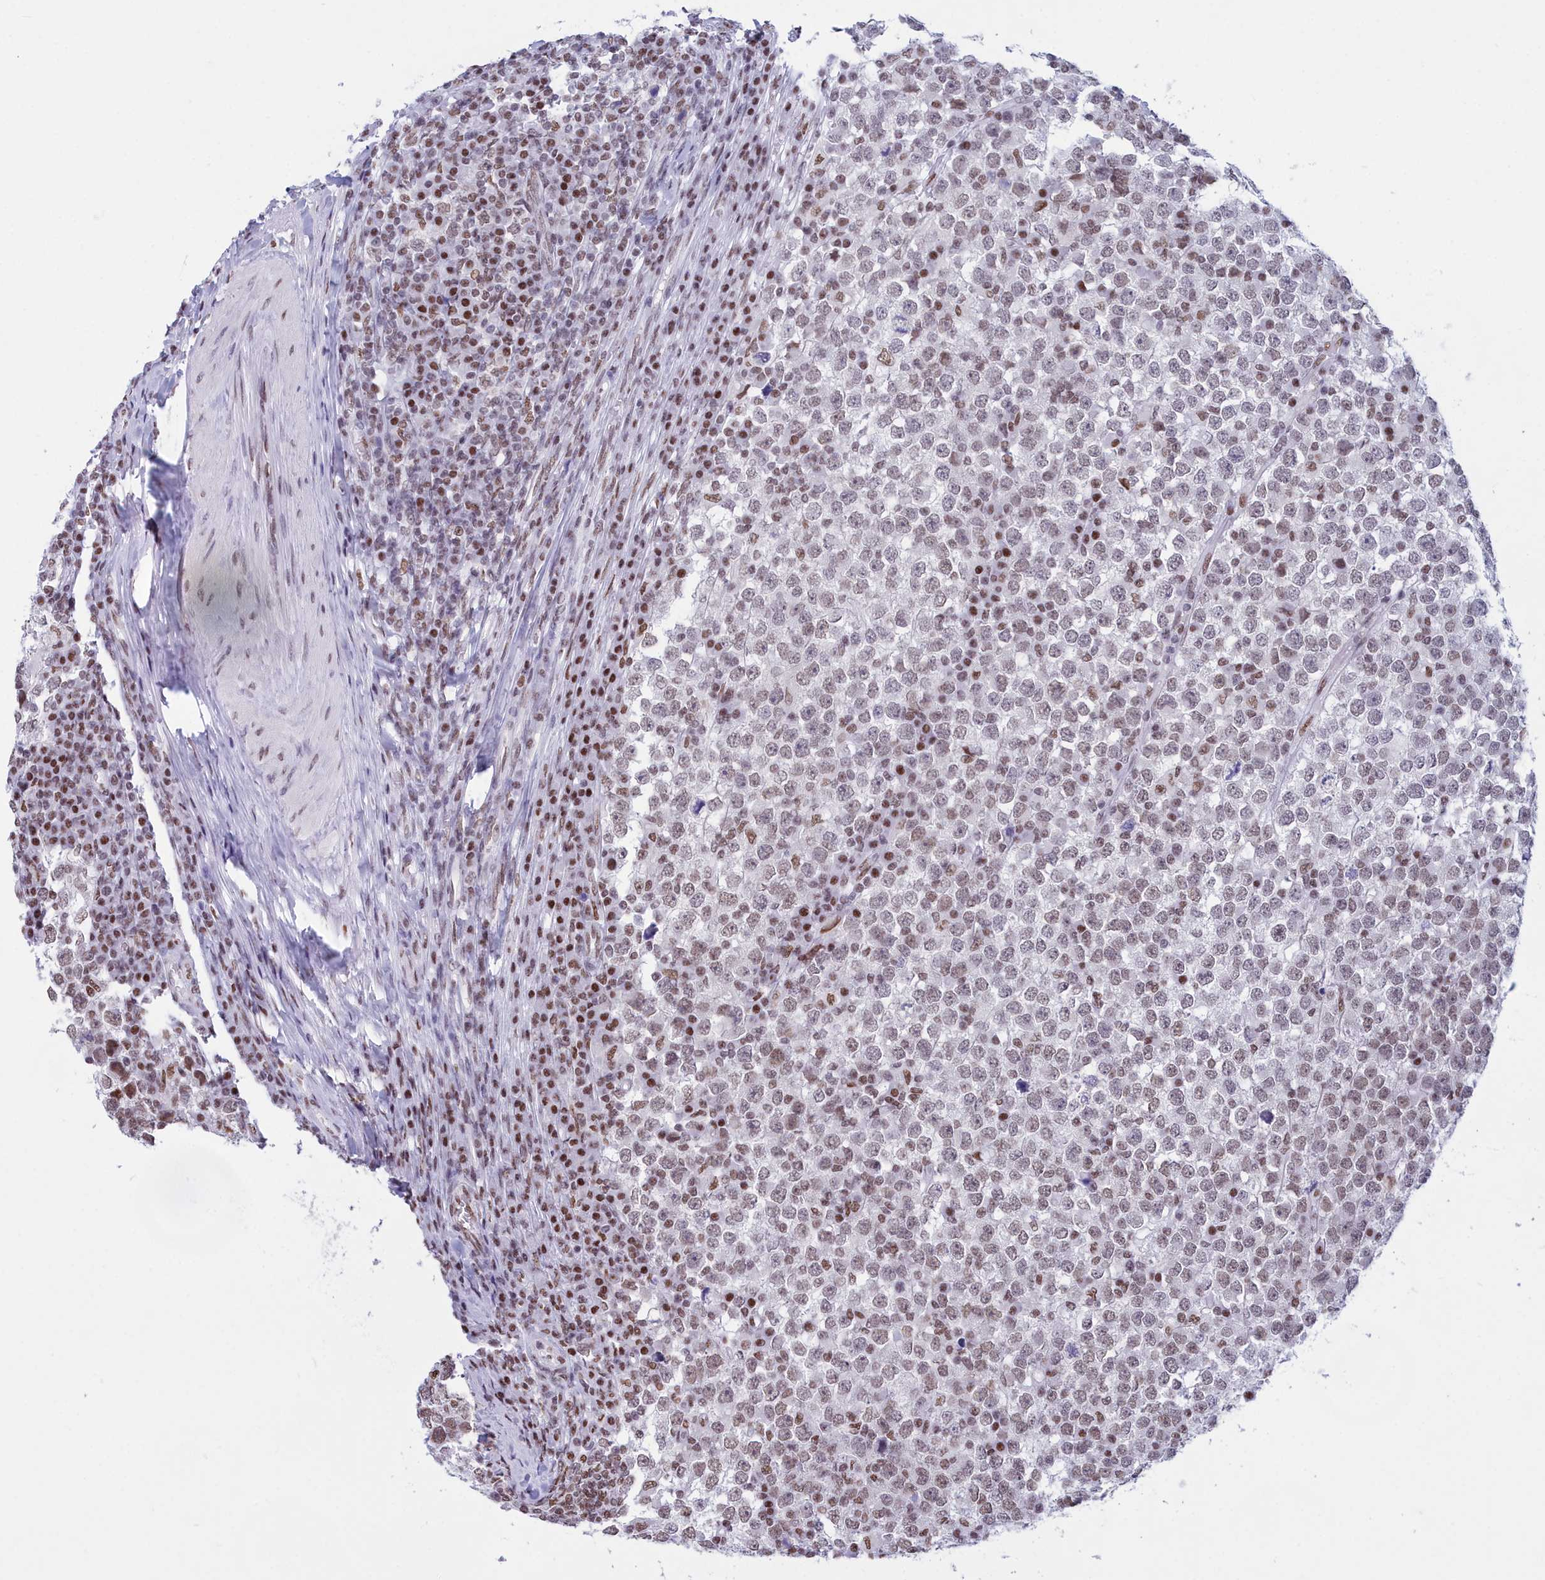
{"staining": {"intensity": "weak", "quantity": "25%-75%", "location": "nuclear"}, "tissue": "testis cancer", "cell_type": "Tumor cells", "image_type": "cancer", "snomed": [{"axis": "morphology", "description": "Seminoma, NOS"}, {"axis": "topography", "description": "Testis"}], "caption": "Human testis cancer stained with a brown dye displays weak nuclear positive positivity in about 25%-75% of tumor cells.", "gene": "CDC26", "patient": {"sex": "male", "age": 65}}